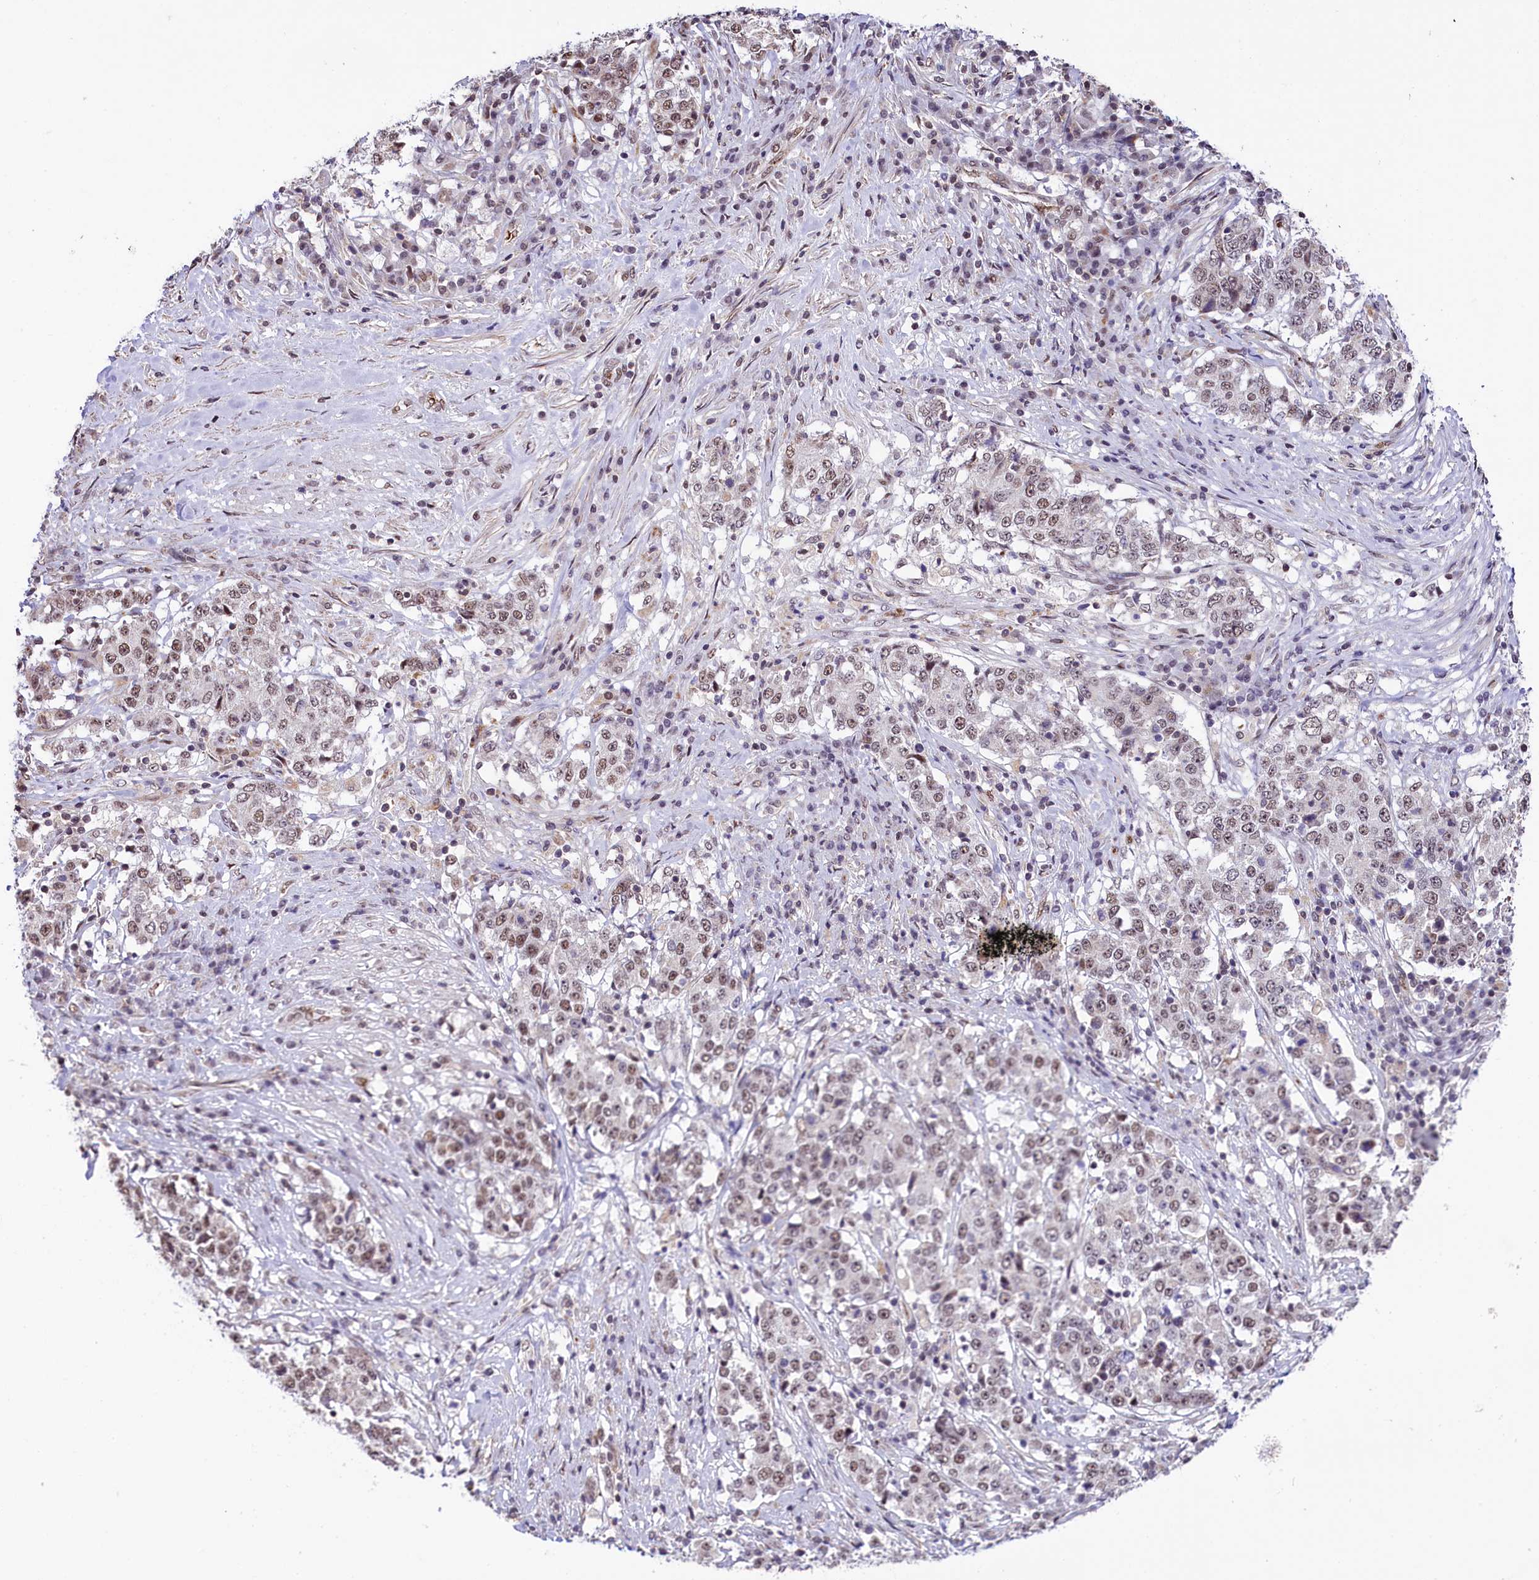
{"staining": {"intensity": "weak", "quantity": ">75%", "location": "nuclear"}, "tissue": "stomach cancer", "cell_type": "Tumor cells", "image_type": "cancer", "snomed": [{"axis": "morphology", "description": "Adenocarcinoma, NOS"}, {"axis": "topography", "description": "Stomach"}], "caption": "Weak nuclear positivity is seen in about >75% of tumor cells in stomach adenocarcinoma.", "gene": "MRPL54", "patient": {"sex": "male", "age": 59}}